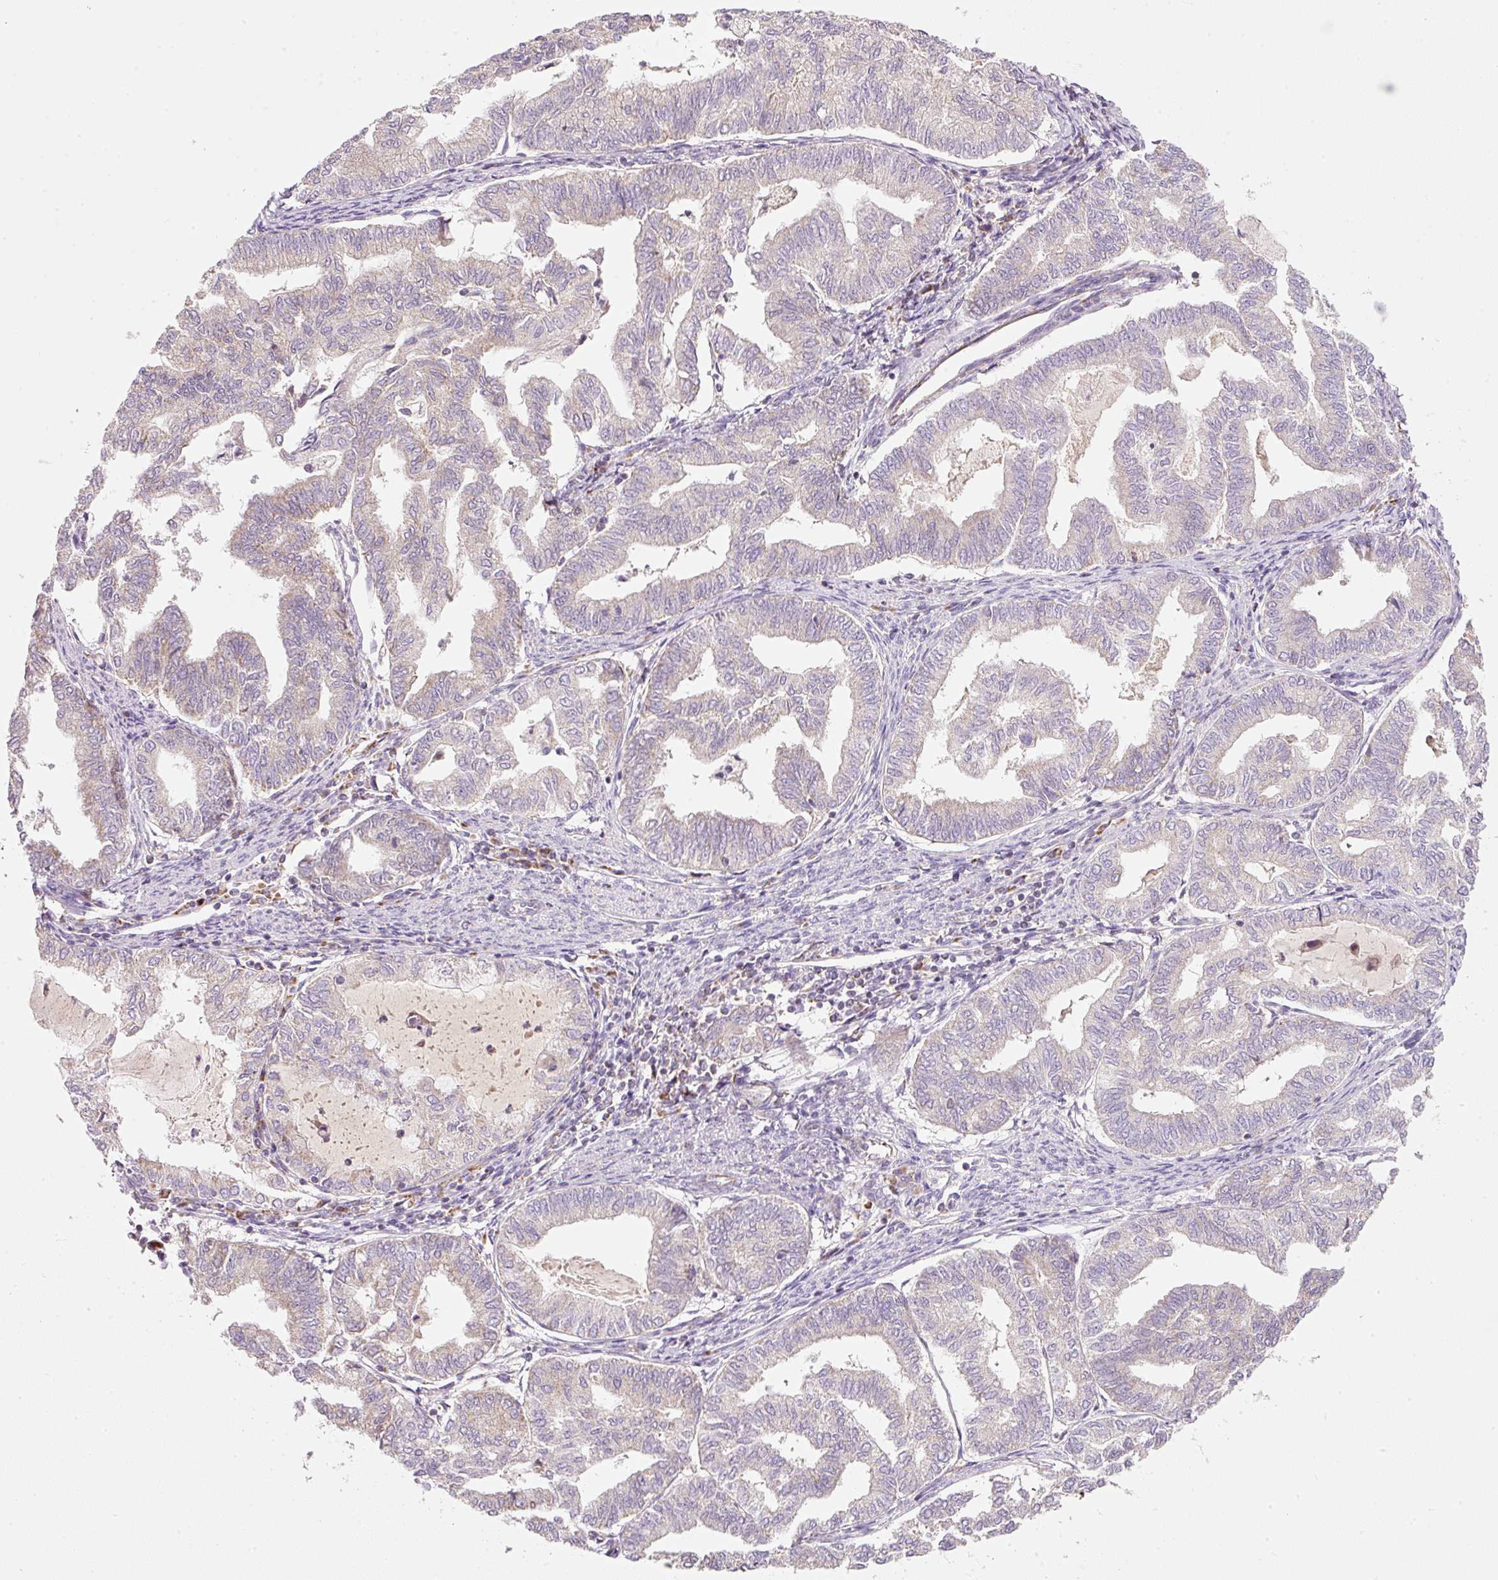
{"staining": {"intensity": "negative", "quantity": "none", "location": "none"}, "tissue": "endometrial cancer", "cell_type": "Tumor cells", "image_type": "cancer", "snomed": [{"axis": "morphology", "description": "Adenocarcinoma, NOS"}, {"axis": "topography", "description": "Endometrium"}], "caption": "Immunohistochemical staining of endometrial adenocarcinoma exhibits no significant positivity in tumor cells.", "gene": "NDUFA1", "patient": {"sex": "female", "age": 79}}